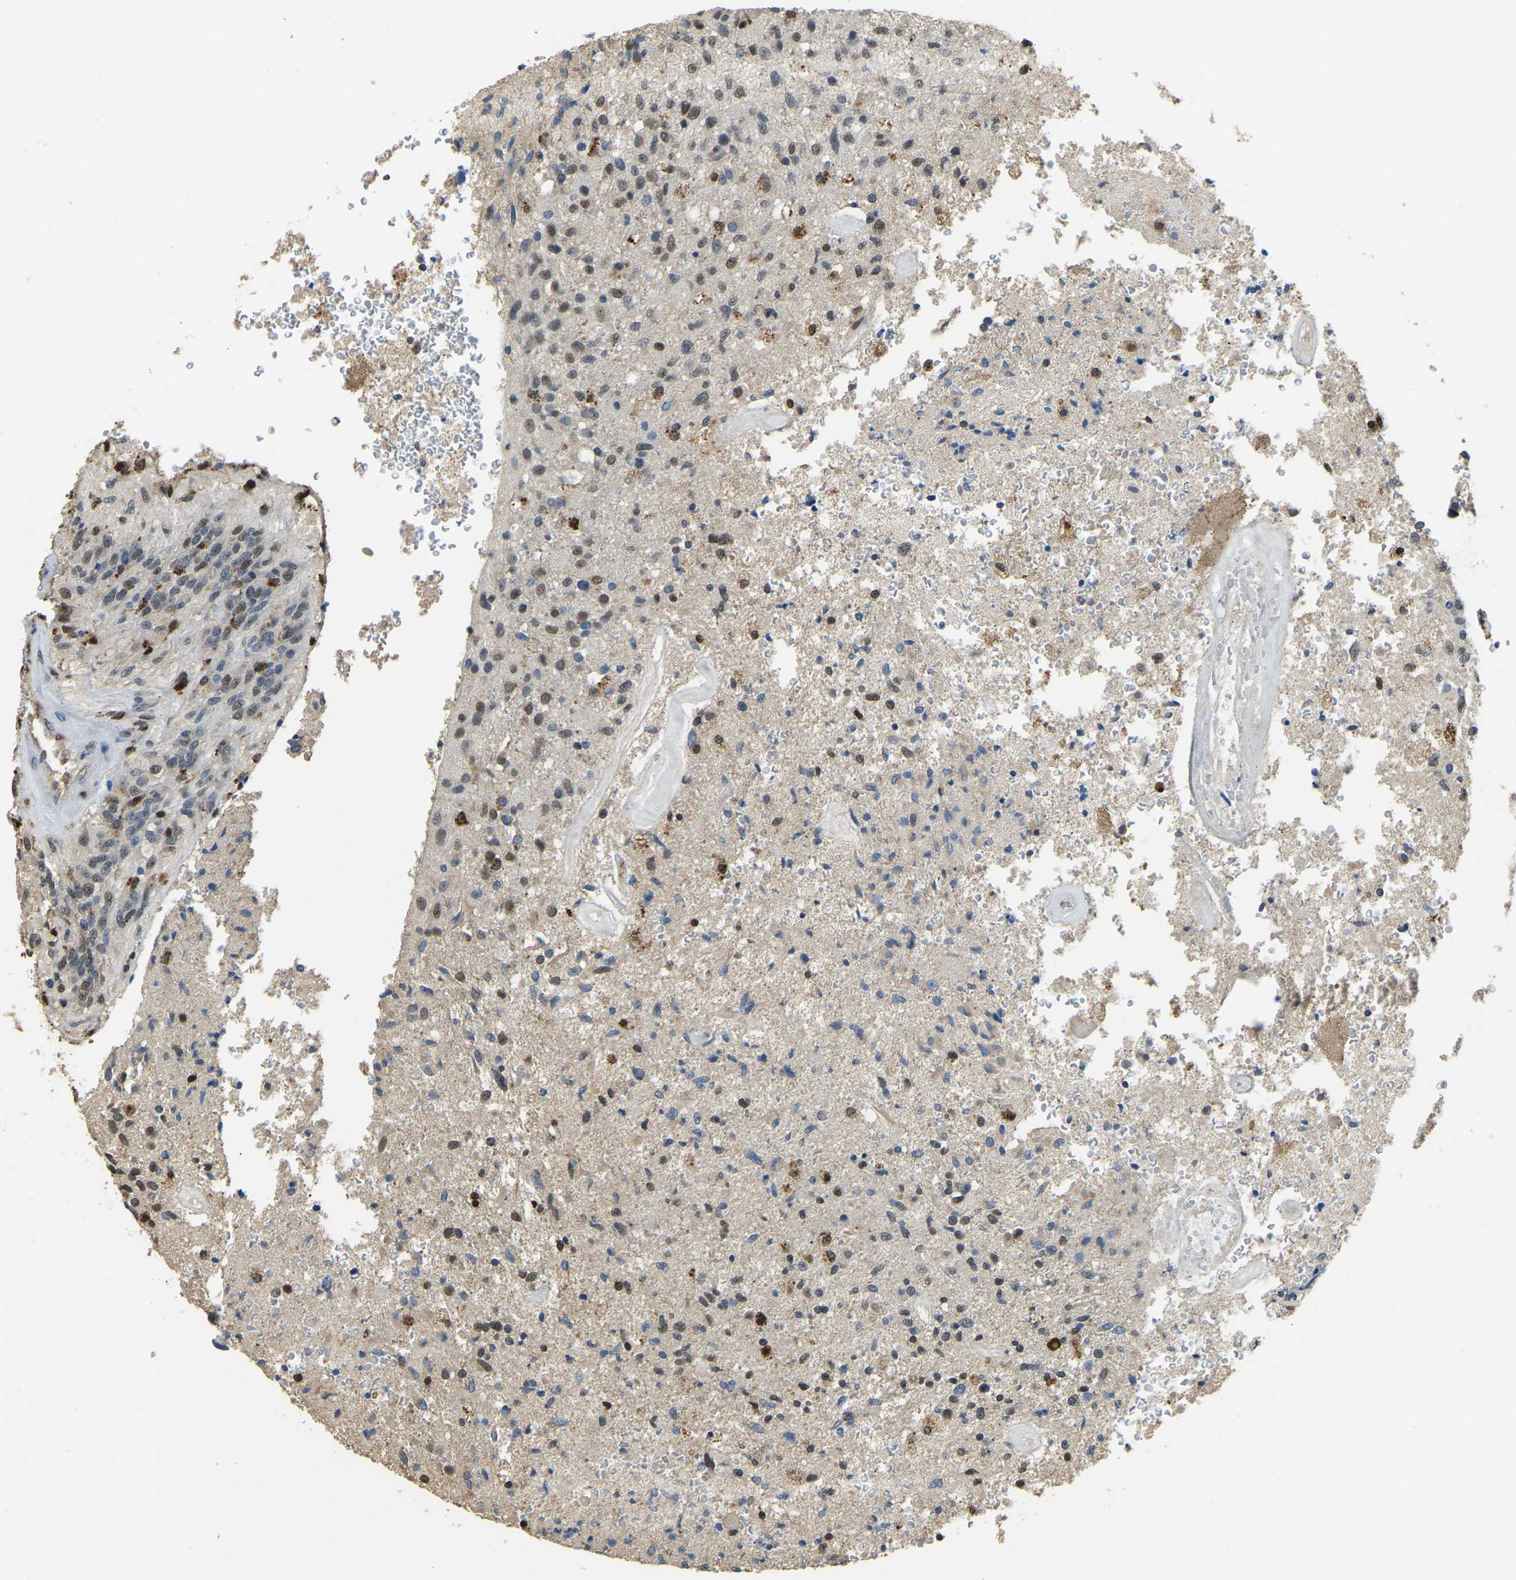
{"staining": {"intensity": "strong", "quantity": "<25%", "location": "cytoplasmic/membranous,nuclear"}, "tissue": "glioma", "cell_type": "Tumor cells", "image_type": "cancer", "snomed": [{"axis": "morphology", "description": "Normal tissue, NOS"}, {"axis": "morphology", "description": "Glioma, malignant, High grade"}, {"axis": "topography", "description": "Cerebral cortex"}], "caption": "An immunohistochemistry micrograph of neoplastic tissue is shown. Protein staining in brown labels strong cytoplasmic/membranous and nuclear positivity in malignant high-grade glioma within tumor cells.", "gene": "NANS", "patient": {"sex": "male", "age": 77}}